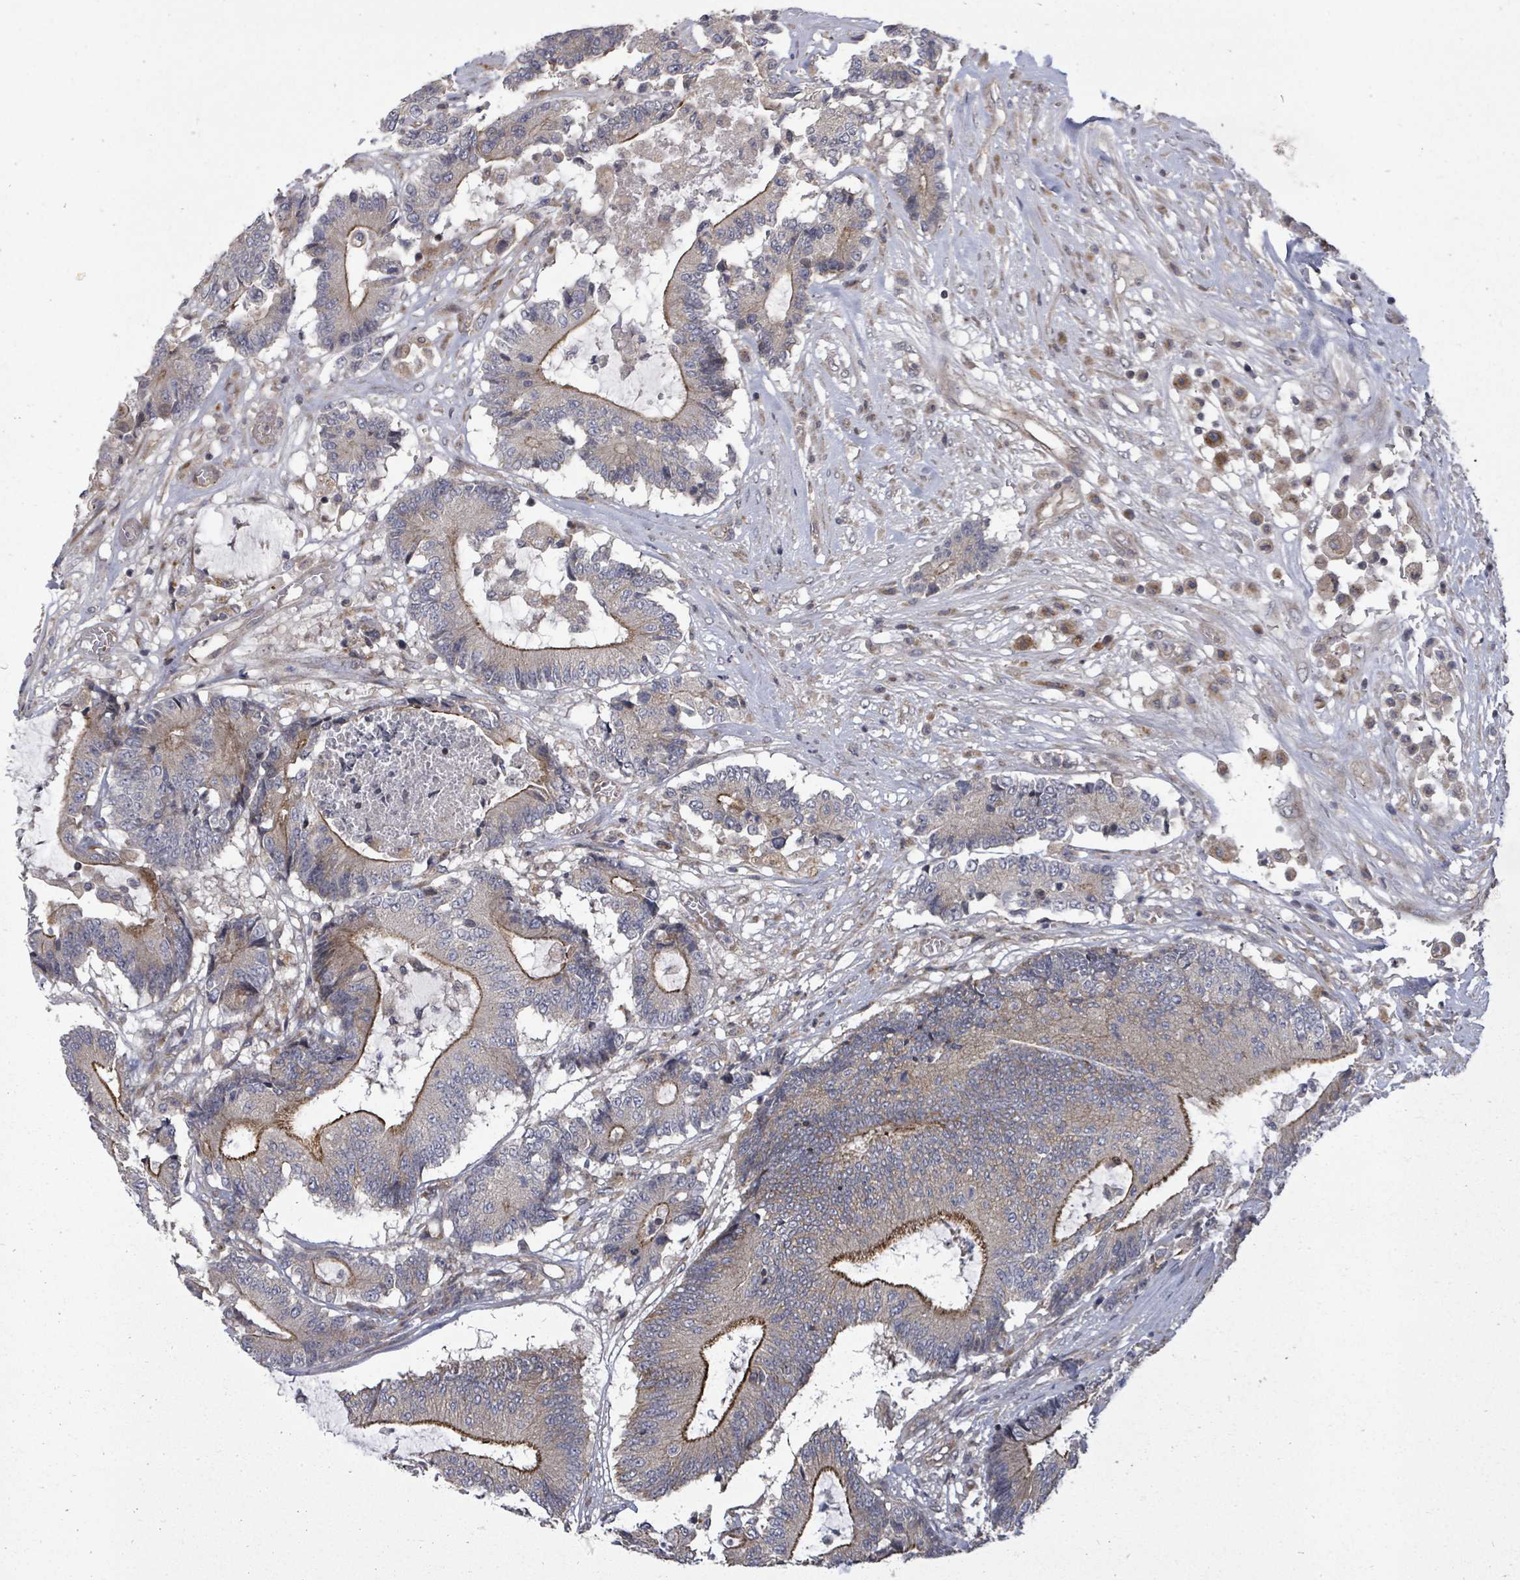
{"staining": {"intensity": "strong", "quantity": "25%-75%", "location": "cytoplasmic/membranous"}, "tissue": "colorectal cancer", "cell_type": "Tumor cells", "image_type": "cancer", "snomed": [{"axis": "morphology", "description": "Adenocarcinoma, NOS"}, {"axis": "topography", "description": "Colon"}], "caption": "Colorectal adenocarcinoma stained with a protein marker demonstrates strong staining in tumor cells.", "gene": "KRTAP27-1", "patient": {"sex": "female", "age": 84}}